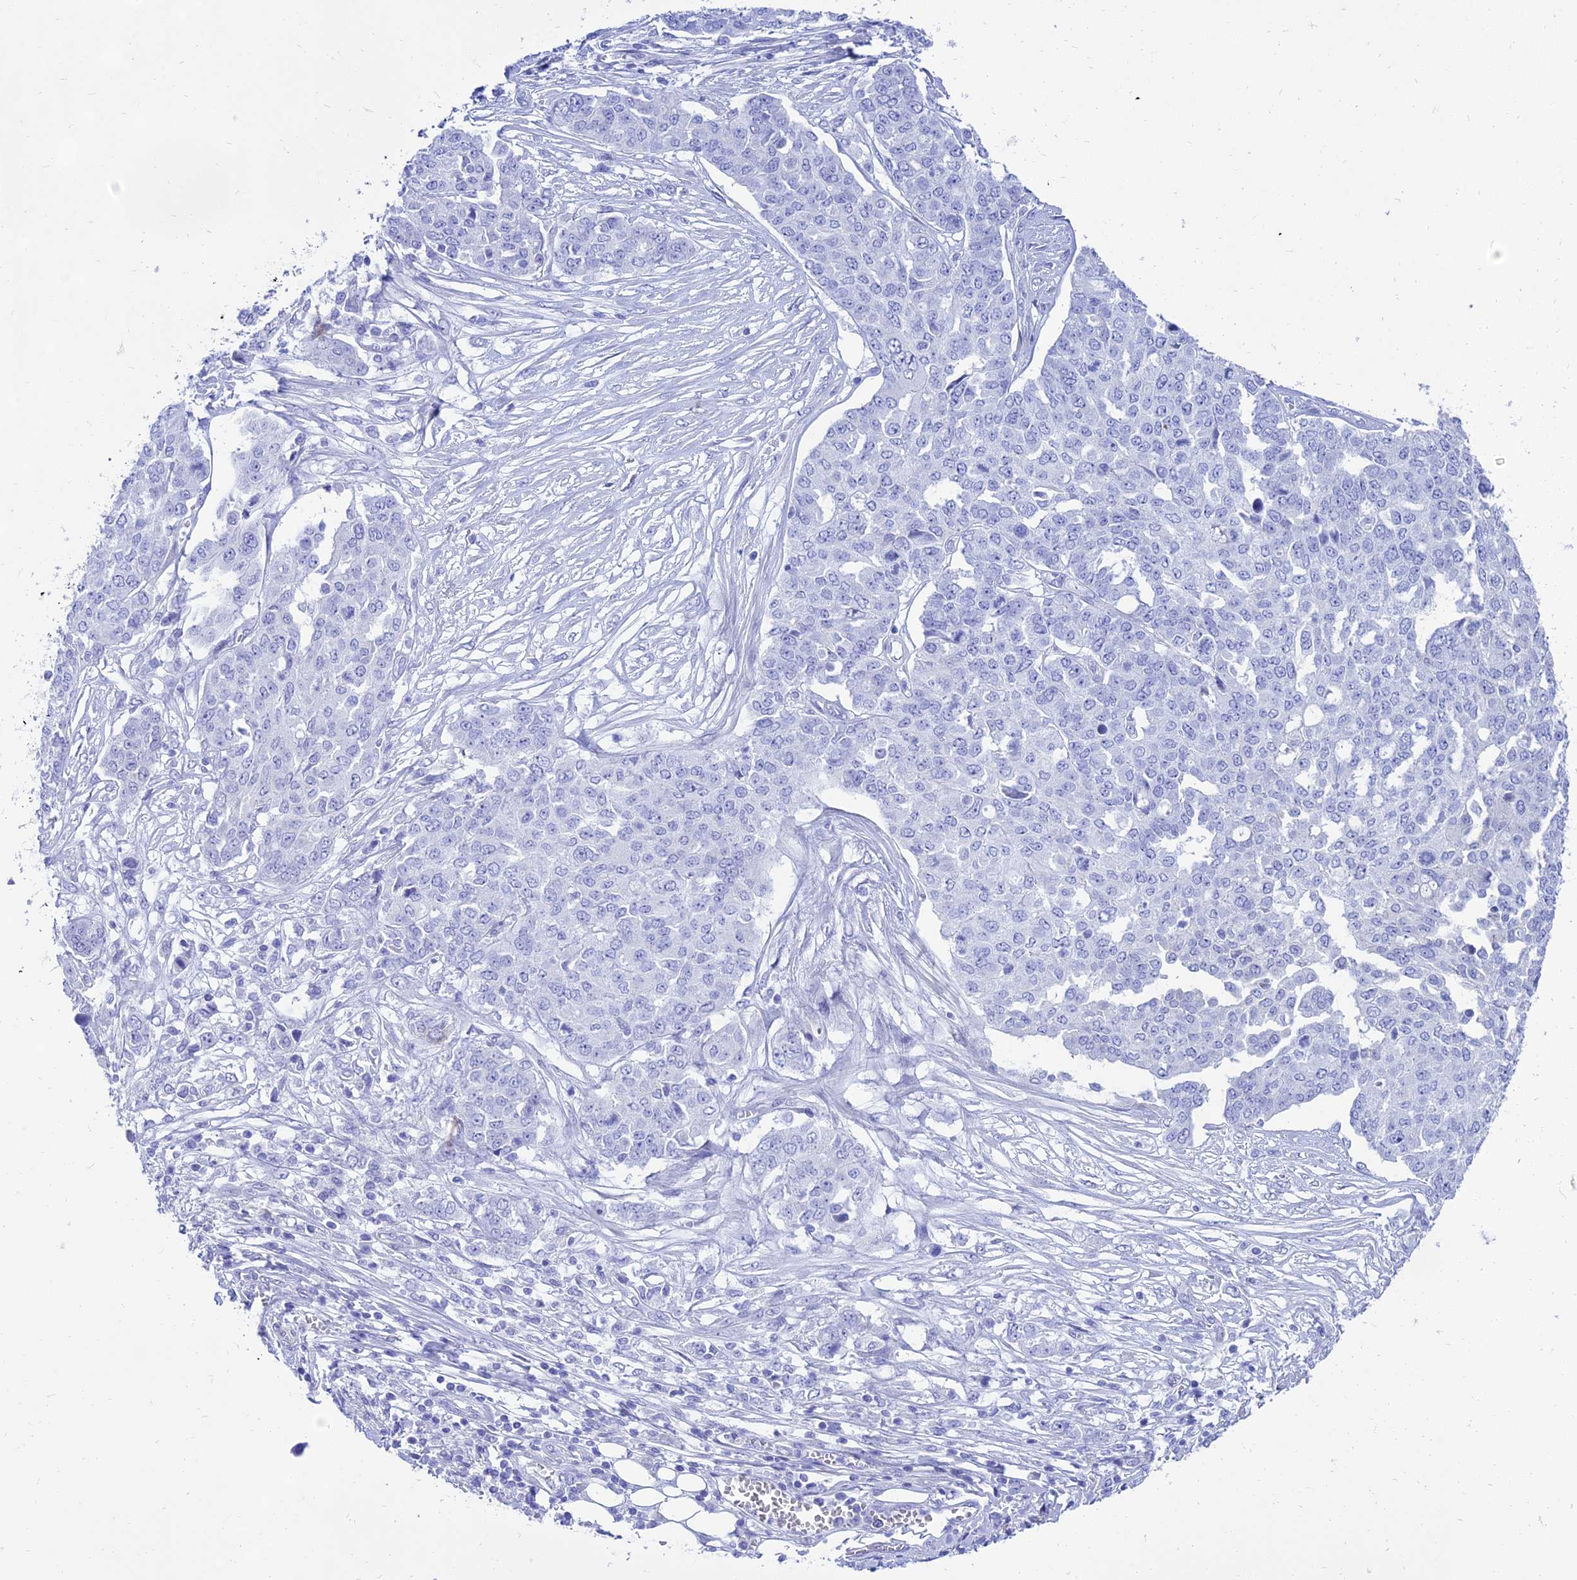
{"staining": {"intensity": "negative", "quantity": "none", "location": "none"}, "tissue": "ovarian cancer", "cell_type": "Tumor cells", "image_type": "cancer", "snomed": [{"axis": "morphology", "description": "Cystadenocarcinoma, serous, NOS"}, {"axis": "topography", "description": "Soft tissue"}, {"axis": "topography", "description": "Ovary"}], "caption": "DAB immunohistochemical staining of human ovarian cancer displays no significant positivity in tumor cells. Nuclei are stained in blue.", "gene": "TAC3", "patient": {"sex": "female", "age": 57}}